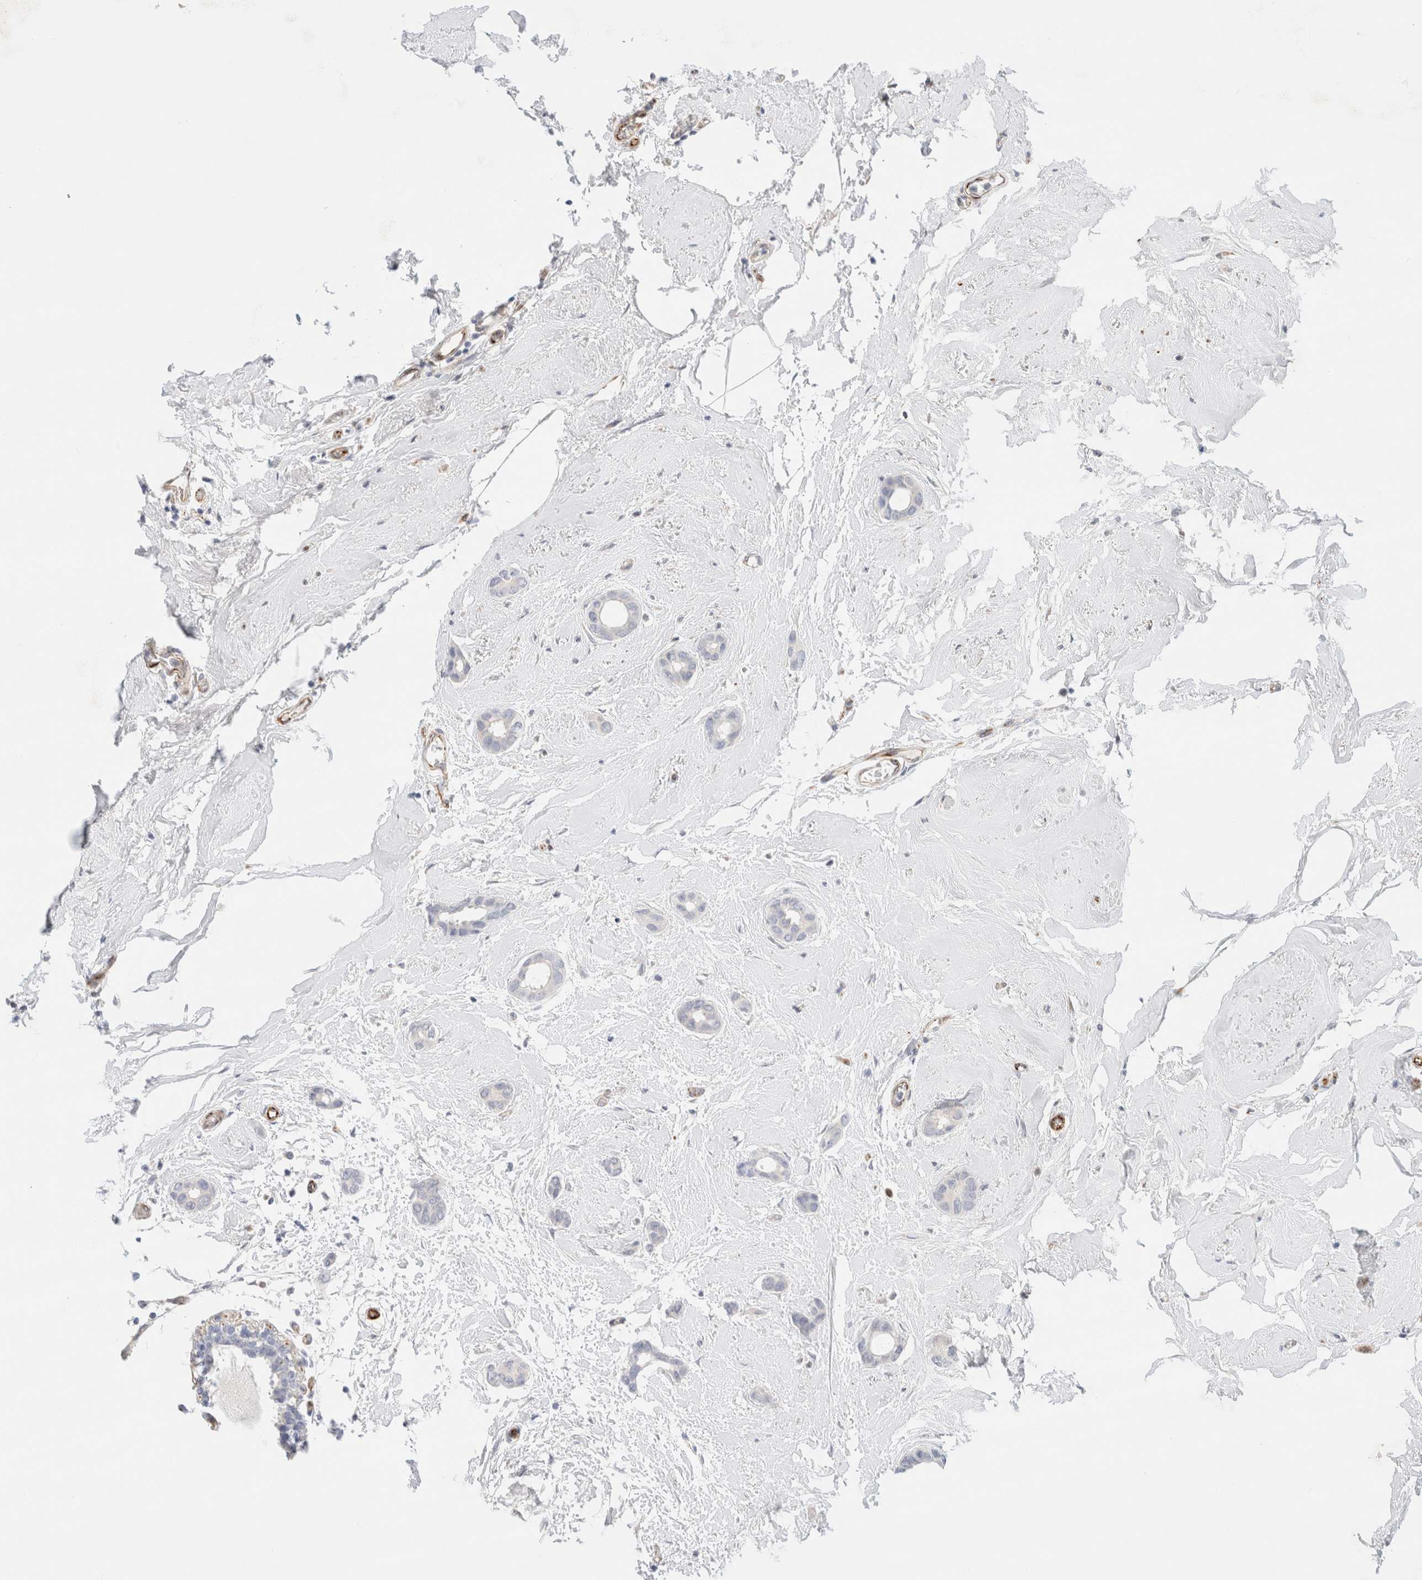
{"staining": {"intensity": "negative", "quantity": "none", "location": "none"}, "tissue": "breast cancer", "cell_type": "Tumor cells", "image_type": "cancer", "snomed": [{"axis": "morphology", "description": "Duct carcinoma"}, {"axis": "topography", "description": "Breast"}], "caption": "This is an immunohistochemistry histopathology image of breast intraductal carcinoma. There is no positivity in tumor cells.", "gene": "SLC25A48", "patient": {"sex": "female", "age": 55}}